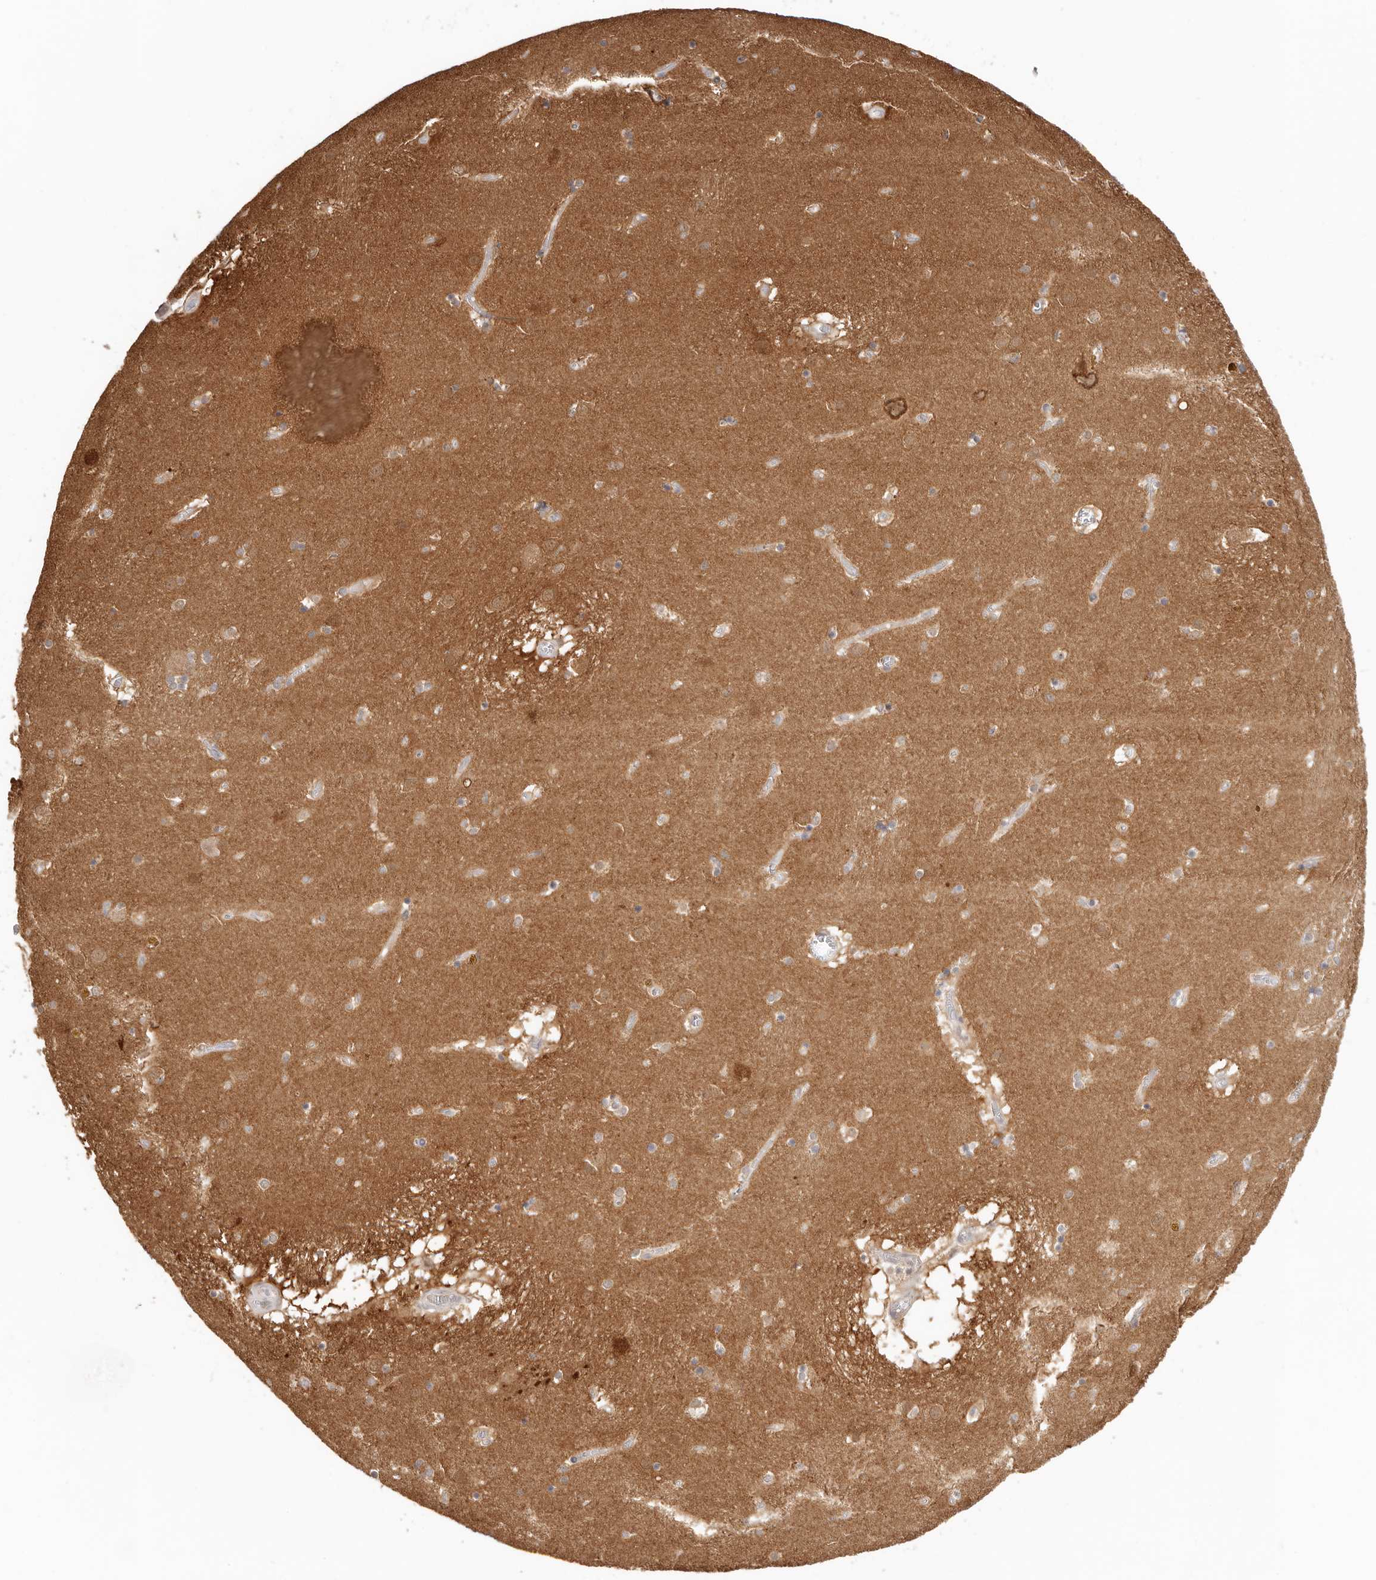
{"staining": {"intensity": "weak", "quantity": "<25%", "location": "cytoplasmic/membranous,nuclear"}, "tissue": "caudate", "cell_type": "Glial cells", "image_type": "normal", "snomed": [{"axis": "morphology", "description": "Normal tissue, NOS"}, {"axis": "topography", "description": "Lateral ventricle wall"}], "caption": "Glial cells are negative for protein expression in normal human caudate. (DAB immunohistochemistry, high magnification).", "gene": "LARP7", "patient": {"sex": "male", "age": 70}}